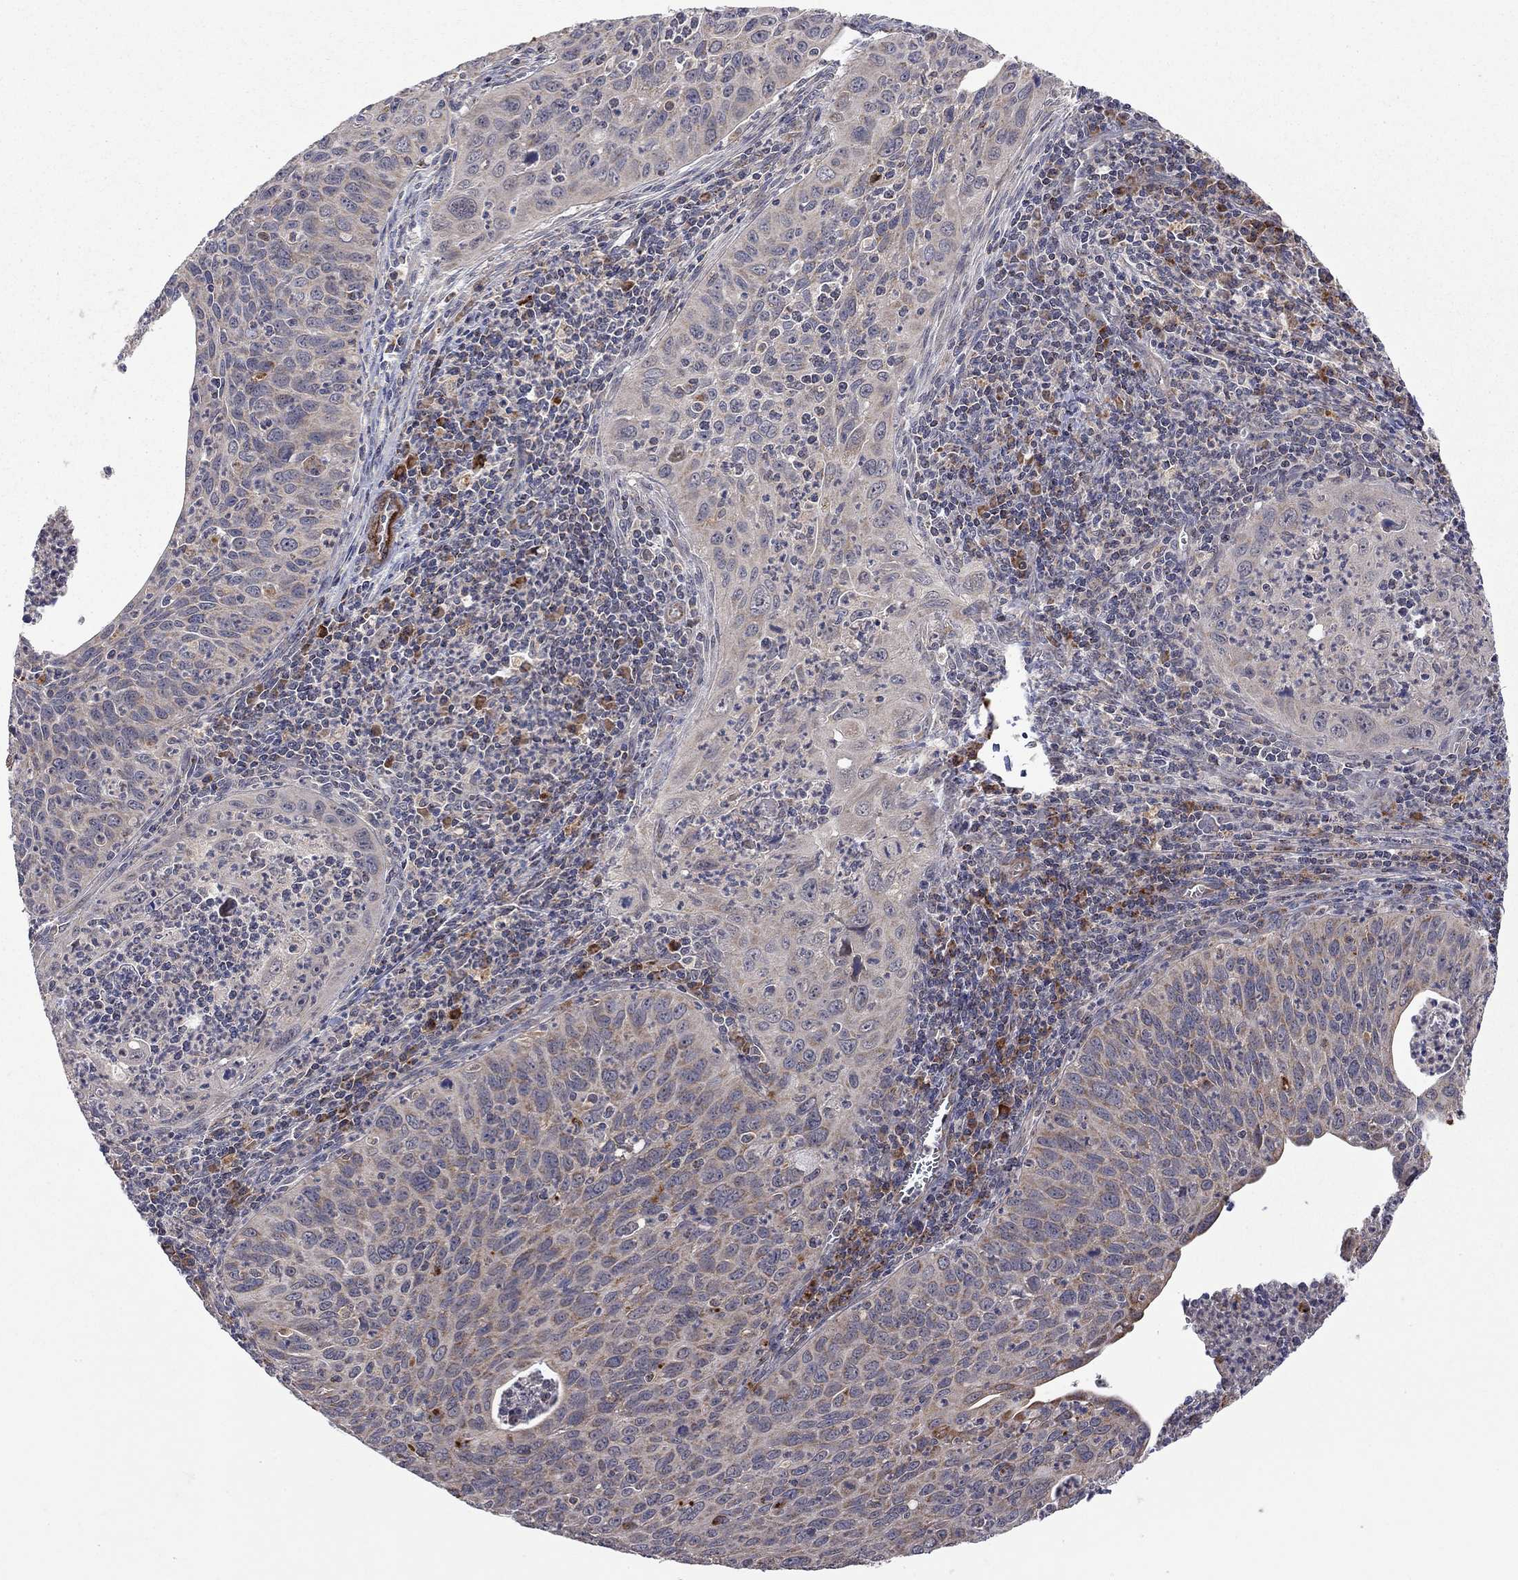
{"staining": {"intensity": "moderate", "quantity": "<25%", "location": "cytoplasmic/membranous"}, "tissue": "cervical cancer", "cell_type": "Tumor cells", "image_type": "cancer", "snomed": [{"axis": "morphology", "description": "Squamous cell carcinoma, NOS"}, {"axis": "topography", "description": "Cervix"}], "caption": "Squamous cell carcinoma (cervical) stained with a protein marker displays moderate staining in tumor cells.", "gene": "IDS", "patient": {"sex": "female", "age": 26}}